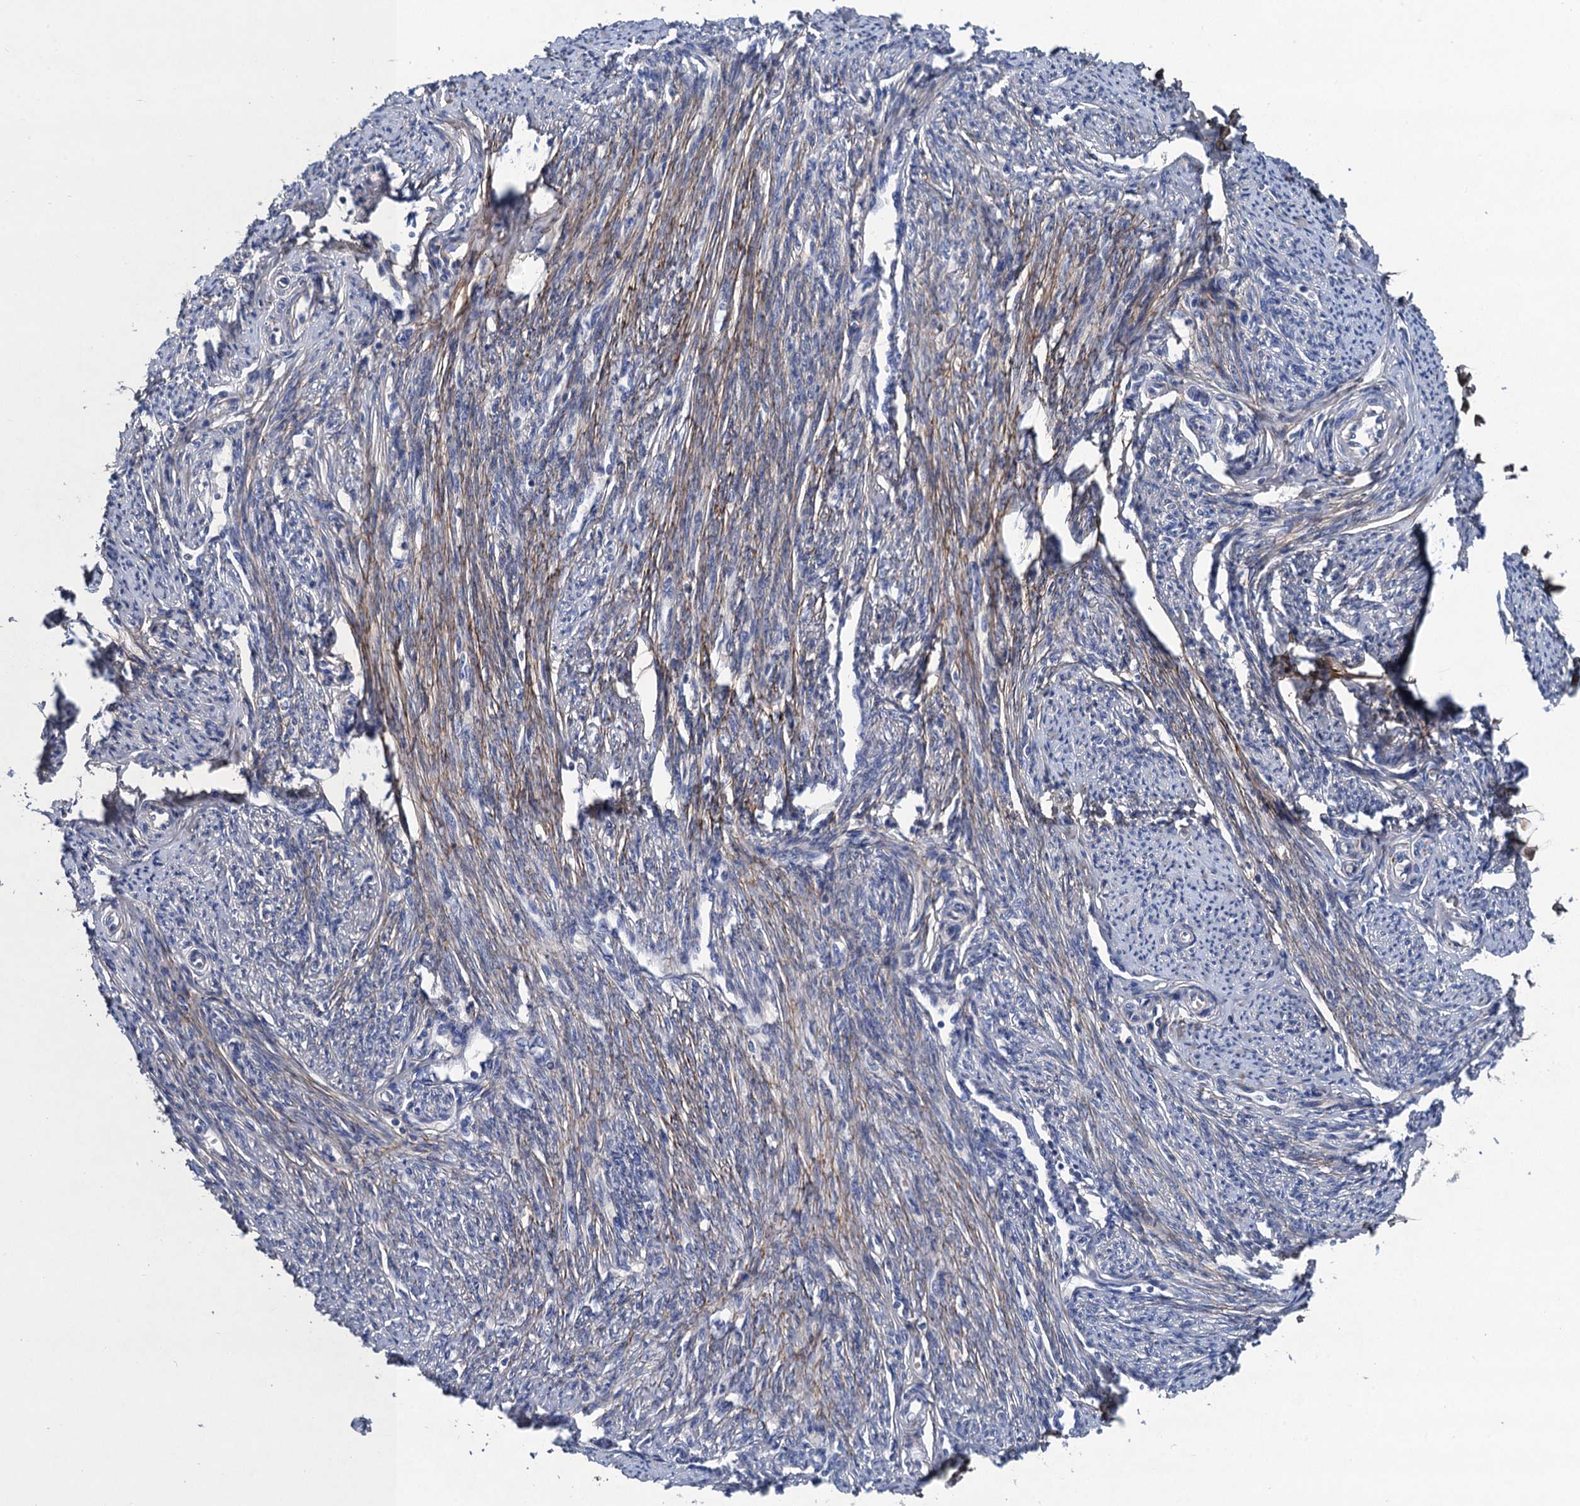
{"staining": {"intensity": "weak", "quantity": "<25%", "location": "cytoplasmic/membranous"}, "tissue": "smooth muscle", "cell_type": "Smooth muscle cells", "image_type": "normal", "snomed": [{"axis": "morphology", "description": "Normal tissue, NOS"}, {"axis": "topography", "description": "Smooth muscle"}, {"axis": "topography", "description": "Uterus"}], "caption": "IHC image of normal smooth muscle stained for a protein (brown), which shows no staining in smooth muscle cells.", "gene": "TRAF7", "patient": {"sex": "female", "age": 59}}